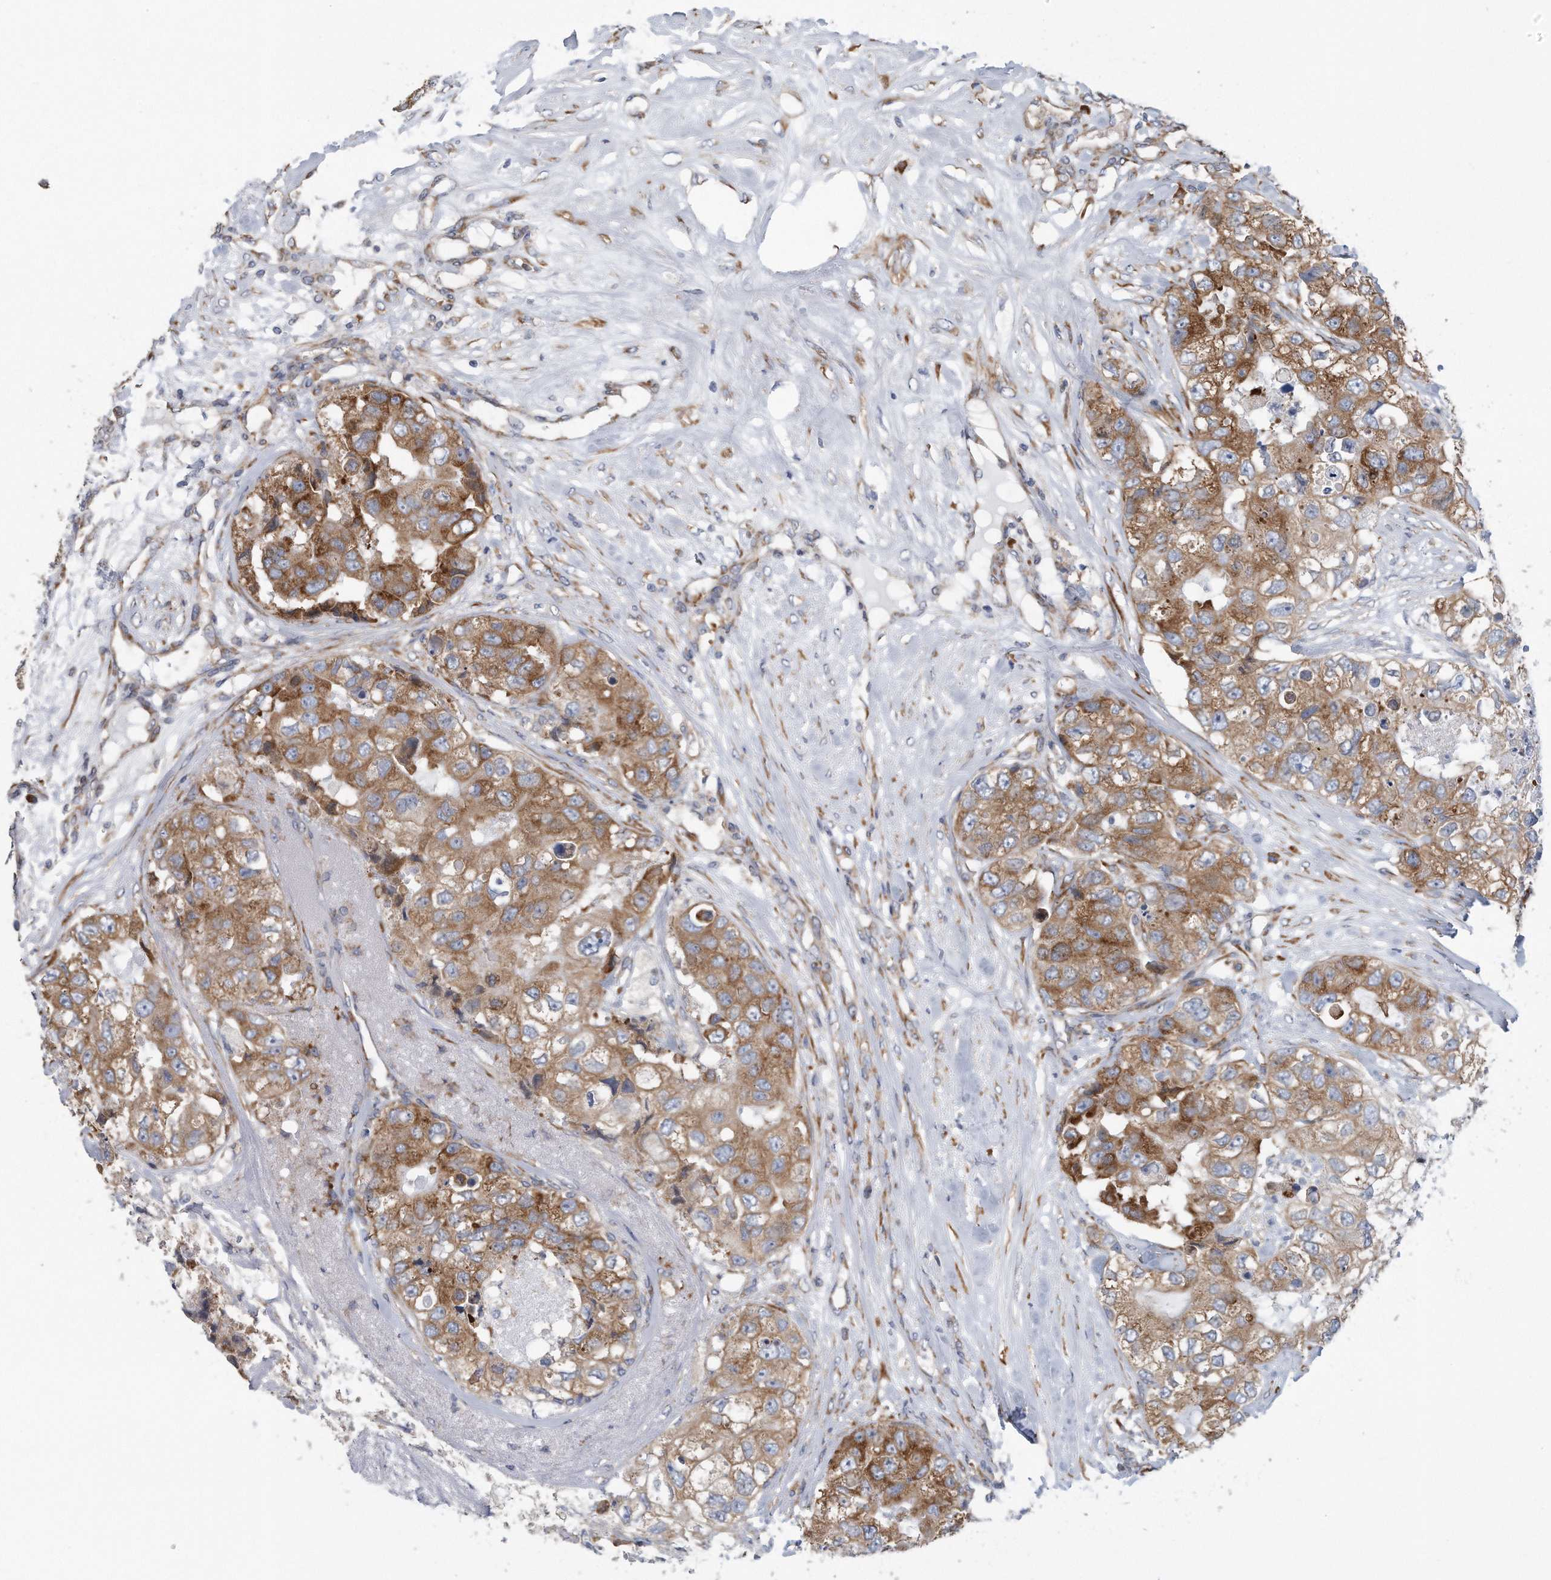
{"staining": {"intensity": "moderate", "quantity": ">75%", "location": "cytoplasmic/membranous"}, "tissue": "breast cancer", "cell_type": "Tumor cells", "image_type": "cancer", "snomed": [{"axis": "morphology", "description": "Duct carcinoma"}, {"axis": "topography", "description": "Breast"}], "caption": "Immunohistochemical staining of invasive ductal carcinoma (breast) shows medium levels of moderate cytoplasmic/membranous protein staining in approximately >75% of tumor cells.", "gene": "RPL26L1", "patient": {"sex": "female", "age": 62}}